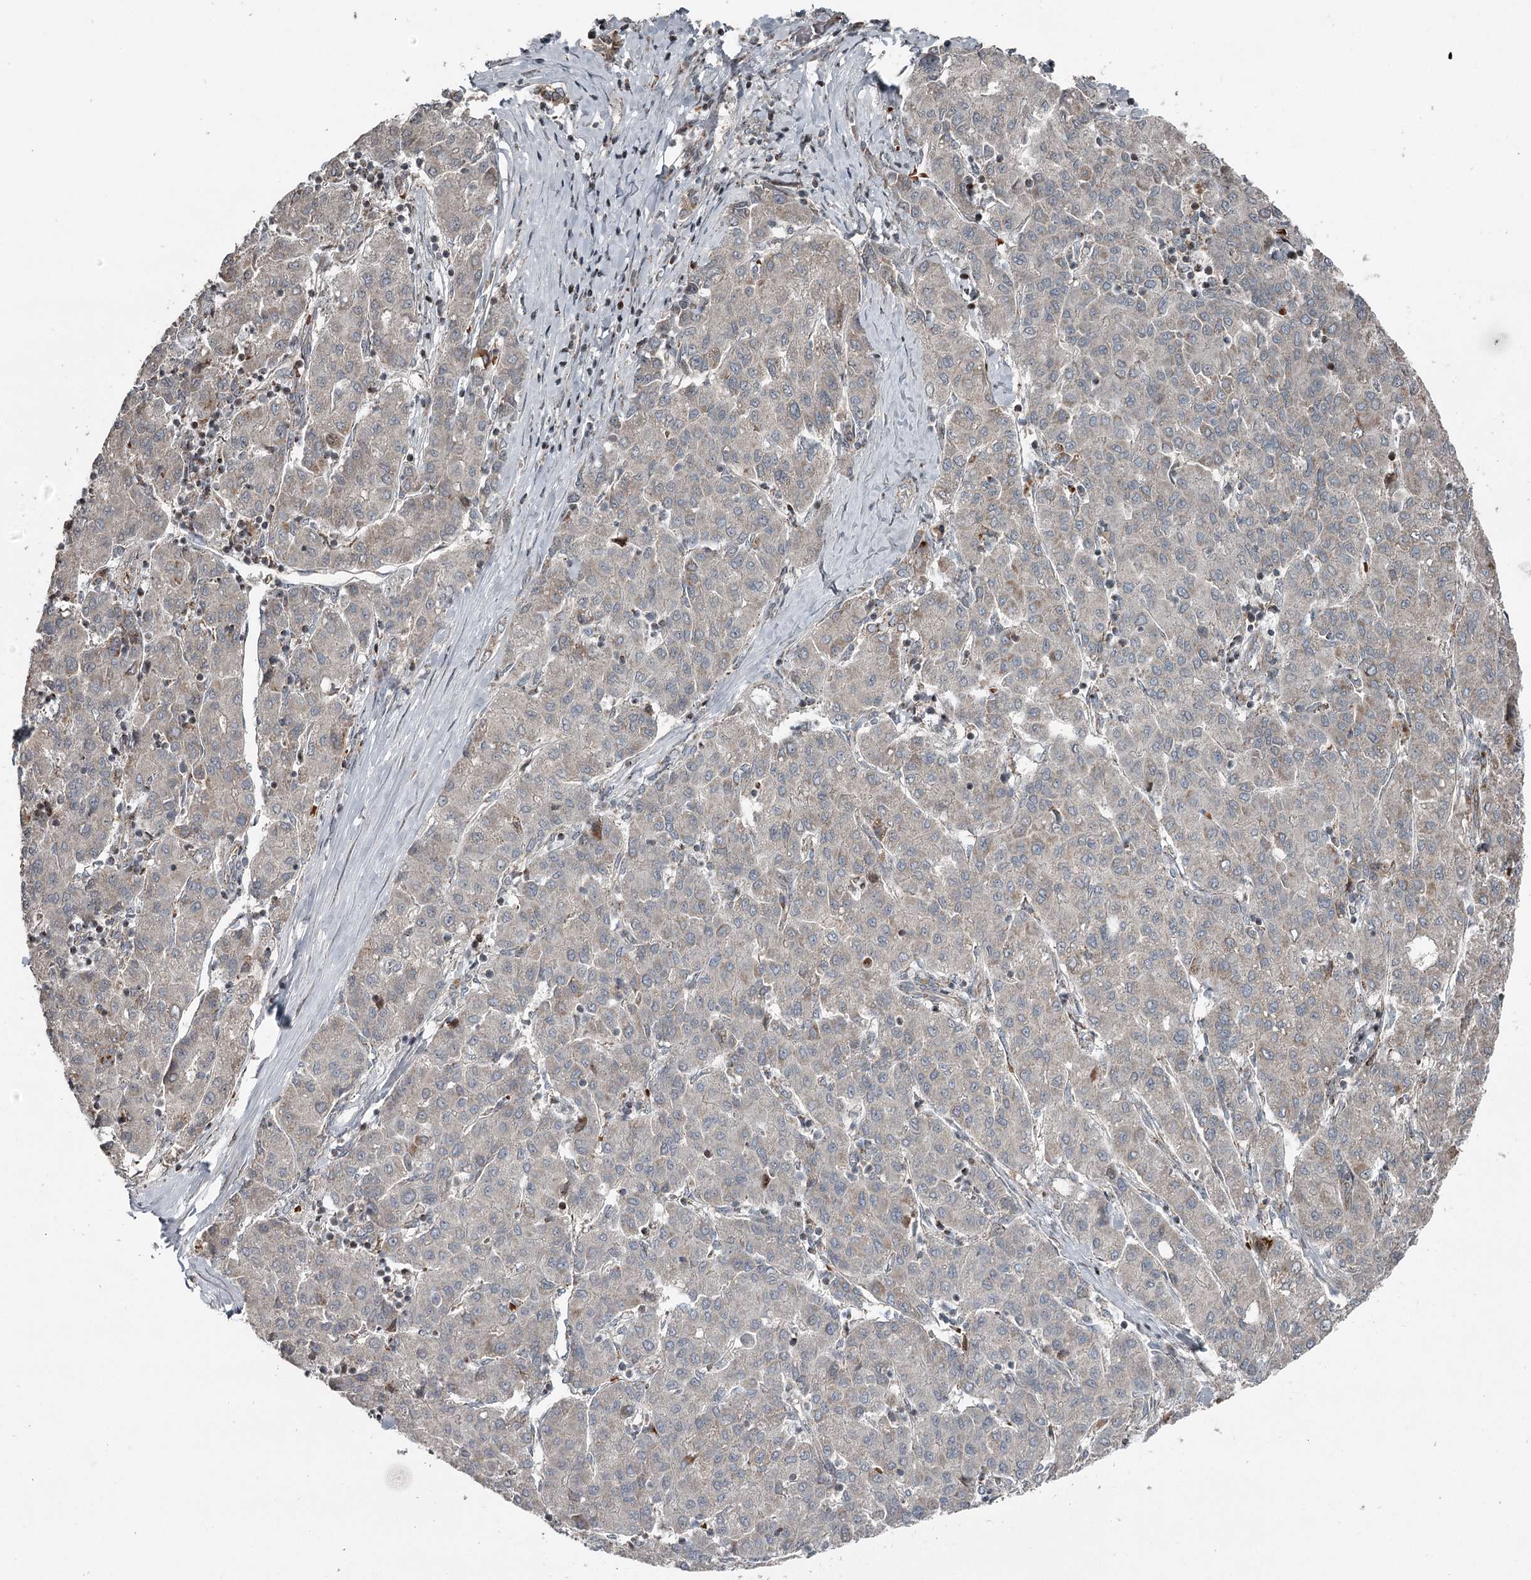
{"staining": {"intensity": "negative", "quantity": "none", "location": "none"}, "tissue": "liver cancer", "cell_type": "Tumor cells", "image_type": "cancer", "snomed": [{"axis": "morphology", "description": "Carcinoma, Hepatocellular, NOS"}, {"axis": "topography", "description": "Liver"}], "caption": "Immunohistochemistry histopathology image of liver cancer (hepatocellular carcinoma) stained for a protein (brown), which shows no expression in tumor cells. (Brightfield microscopy of DAB (3,3'-diaminobenzidine) immunohistochemistry (IHC) at high magnification).", "gene": "RASSF8", "patient": {"sex": "male", "age": 65}}